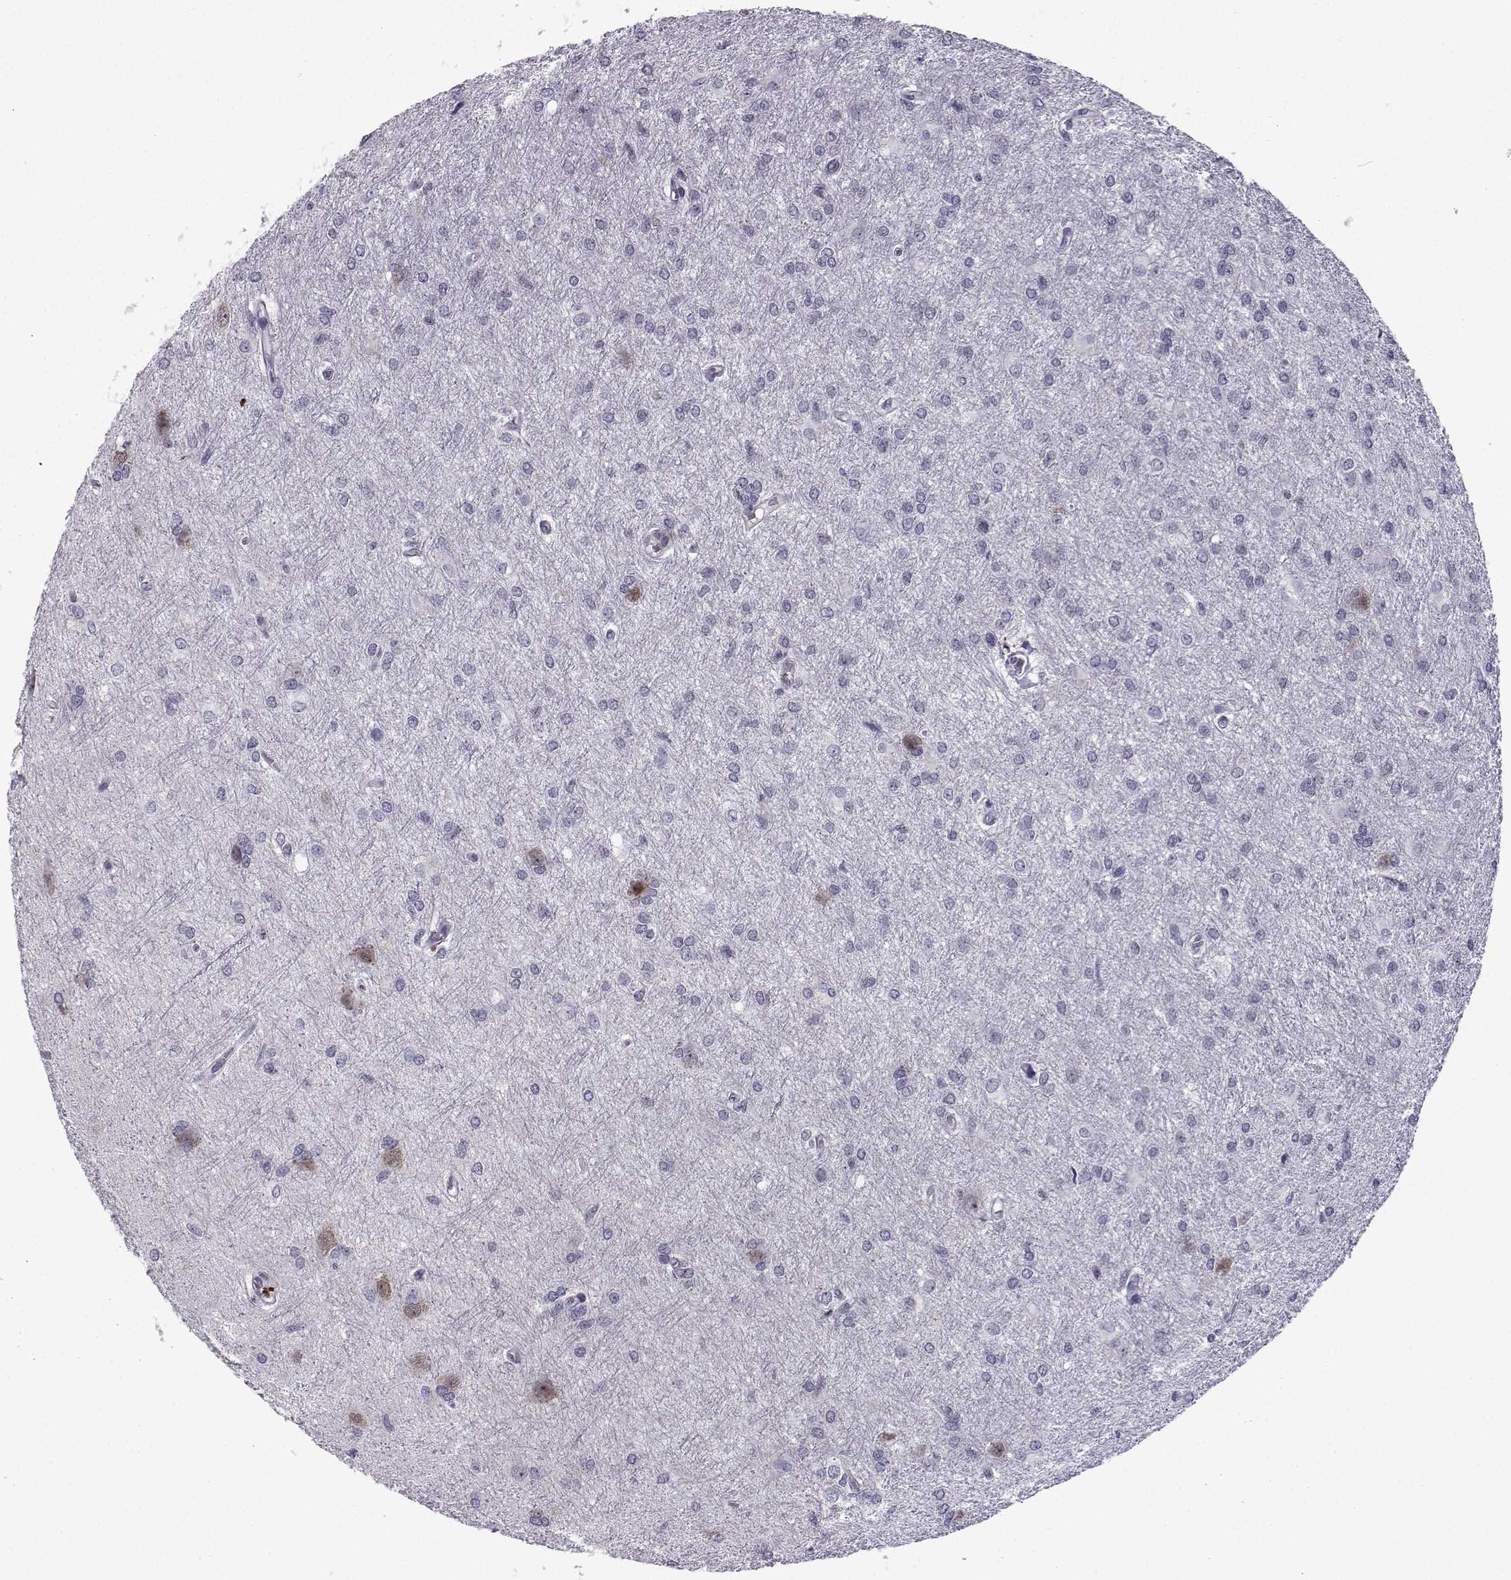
{"staining": {"intensity": "negative", "quantity": "none", "location": "none"}, "tissue": "glioma", "cell_type": "Tumor cells", "image_type": "cancer", "snomed": [{"axis": "morphology", "description": "Glioma, malignant, High grade"}, {"axis": "topography", "description": "Brain"}], "caption": "Protein analysis of high-grade glioma (malignant) shows no significant staining in tumor cells.", "gene": "RBM24", "patient": {"sex": "male", "age": 68}}